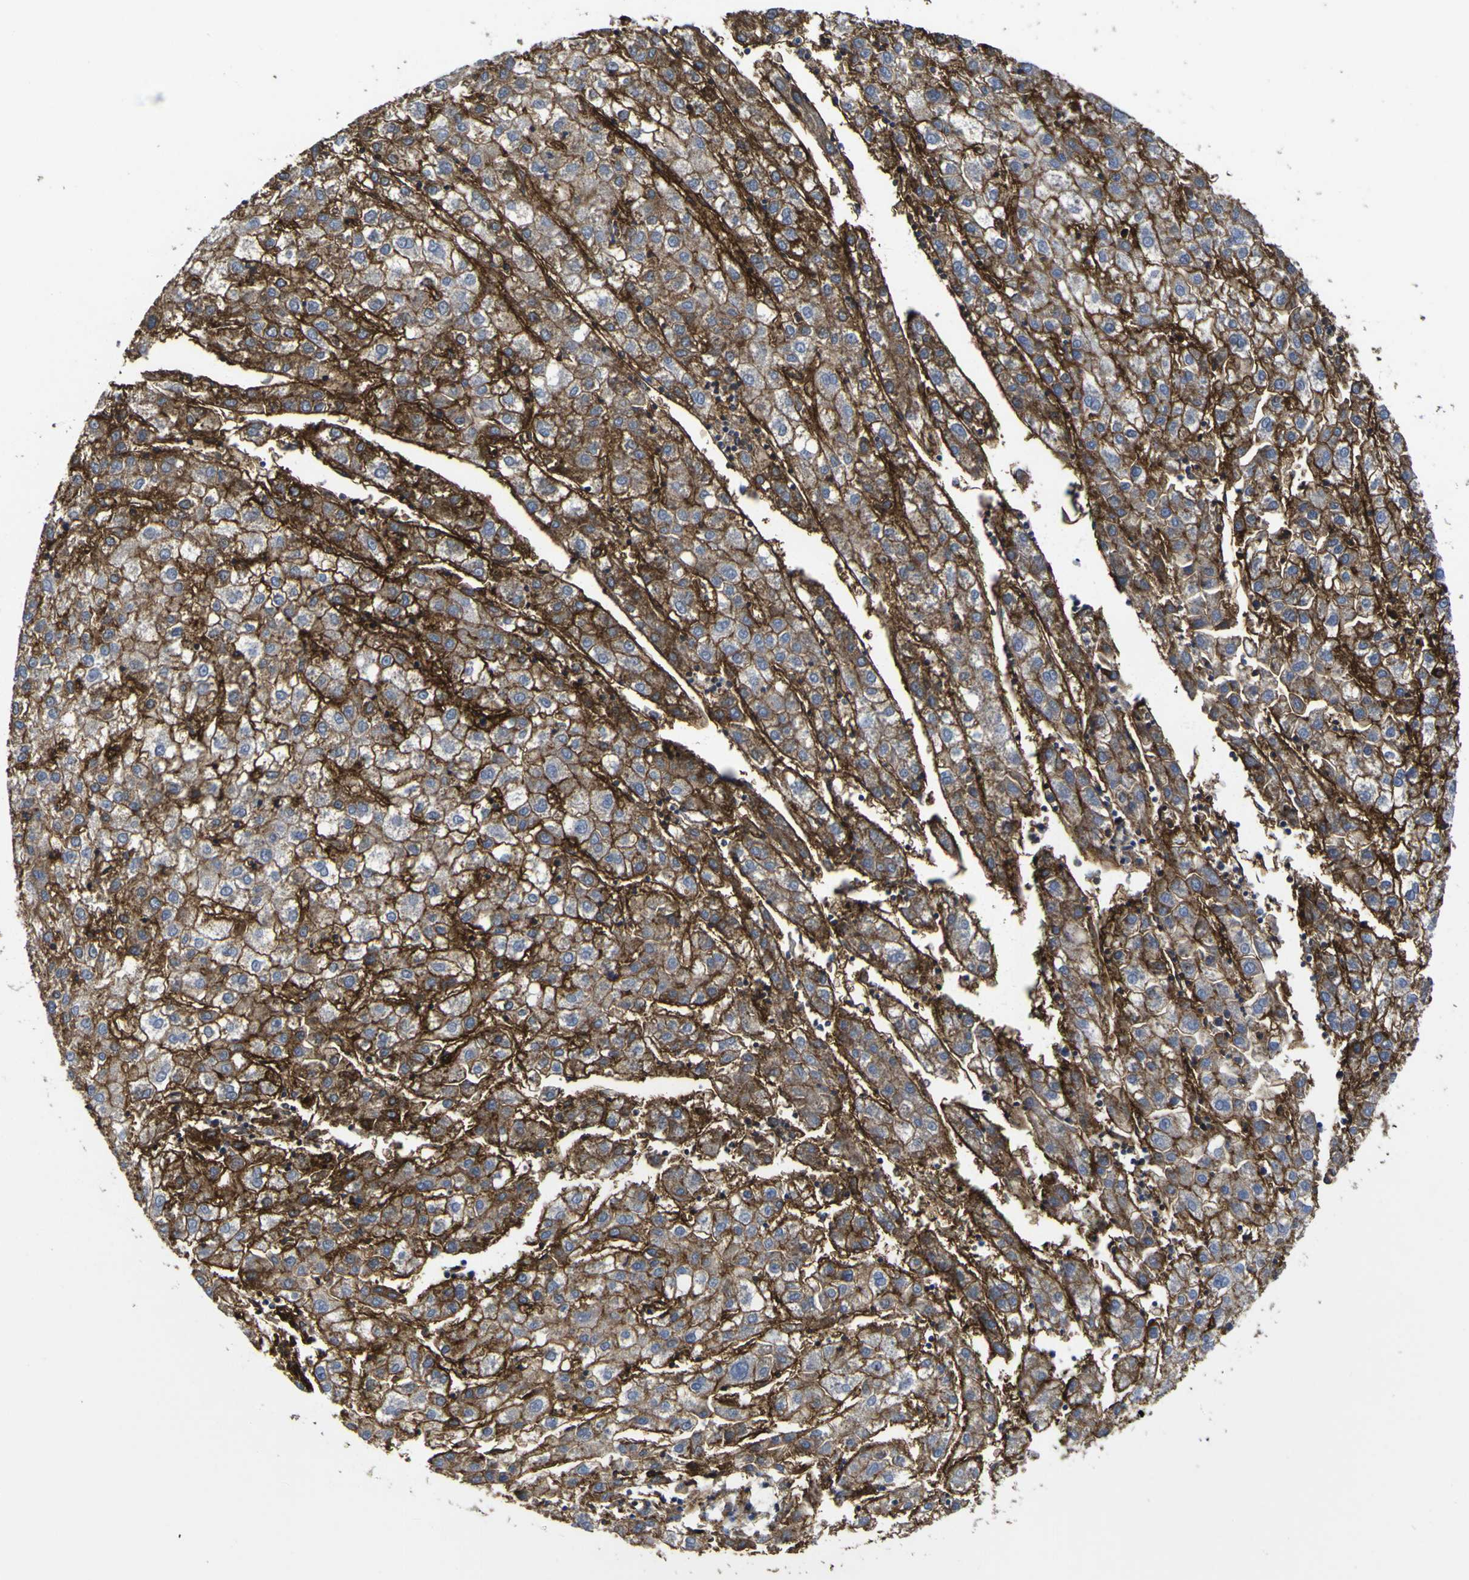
{"staining": {"intensity": "moderate", "quantity": ">75%", "location": "cytoplasmic/membranous"}, "tissue": "liver cancer", "cell_type": "Tumor cells", "image_type": "cancer", "snomed": [{"axis": "morphology", "description": "Carcinoma, Hepatocellular, NOS"}, {"axis": "topography", "description": "Liver"}], "caption": "This image displays IHC staining of human liver cancer (hepatocellular carcinoma), with medium moderate cytoplasmic/membranous expression in about >75% of tumor cells.", "gene": "CD151", "patient": {"sex": "male", "age": 72}}